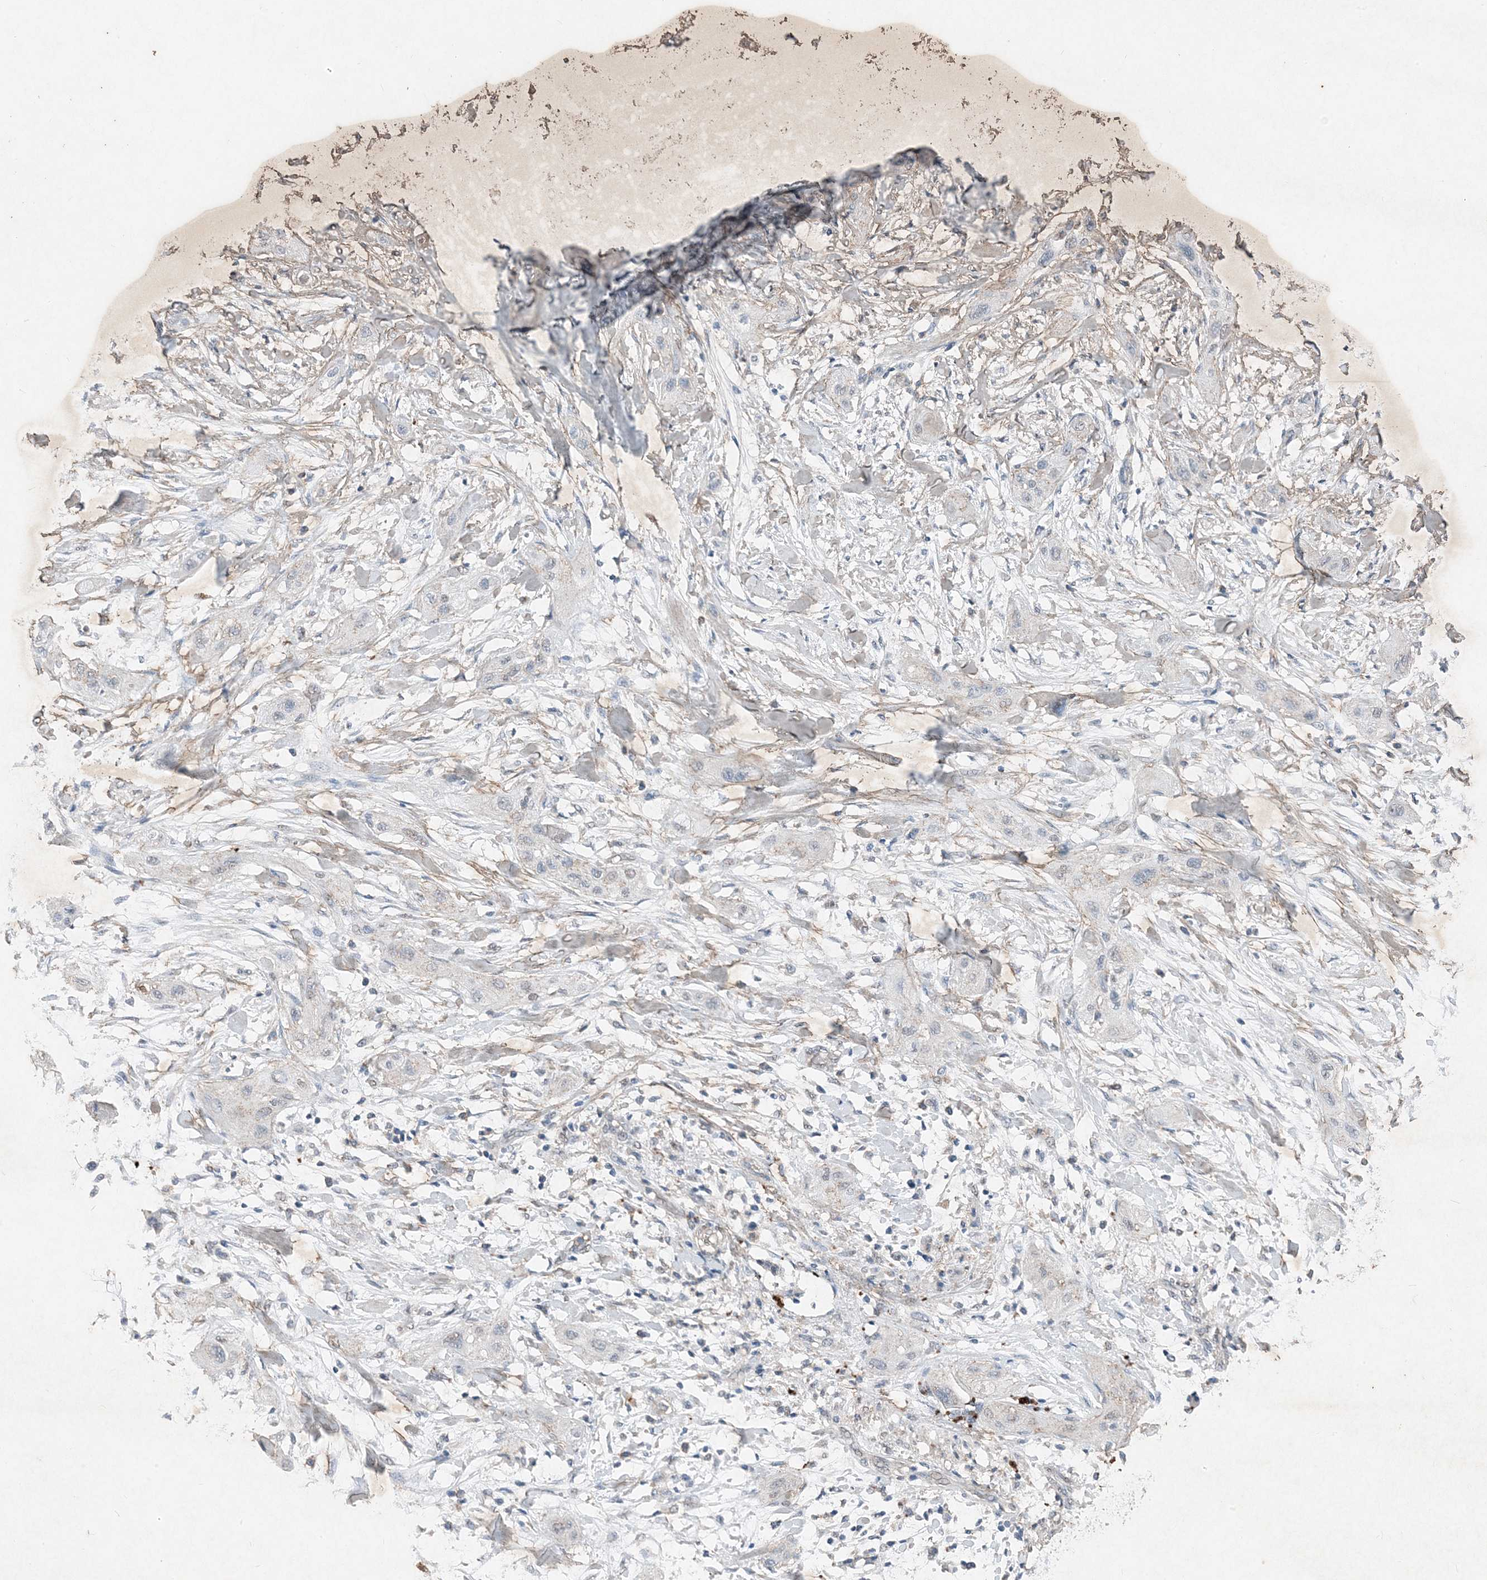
{"staining": {"intensity": "negative", "quantity": "none", "location": "none"}, "tissue": "lung cancer", "cell_type": "Tumor cells", "image_type": "cancer", "snomed": [{"axis": "morphology", "description": "Squamous cell carcinoma, NOS"}, {"axis": "topography", "description": "Lung"}], "caption": "Lung squamous cell carcinoma stained for a protein using immunohistochemistry (IHC) displays no positivity tumor cells.", "gene": "FCN3", "patient": {"sex": "female", "age": 47}}